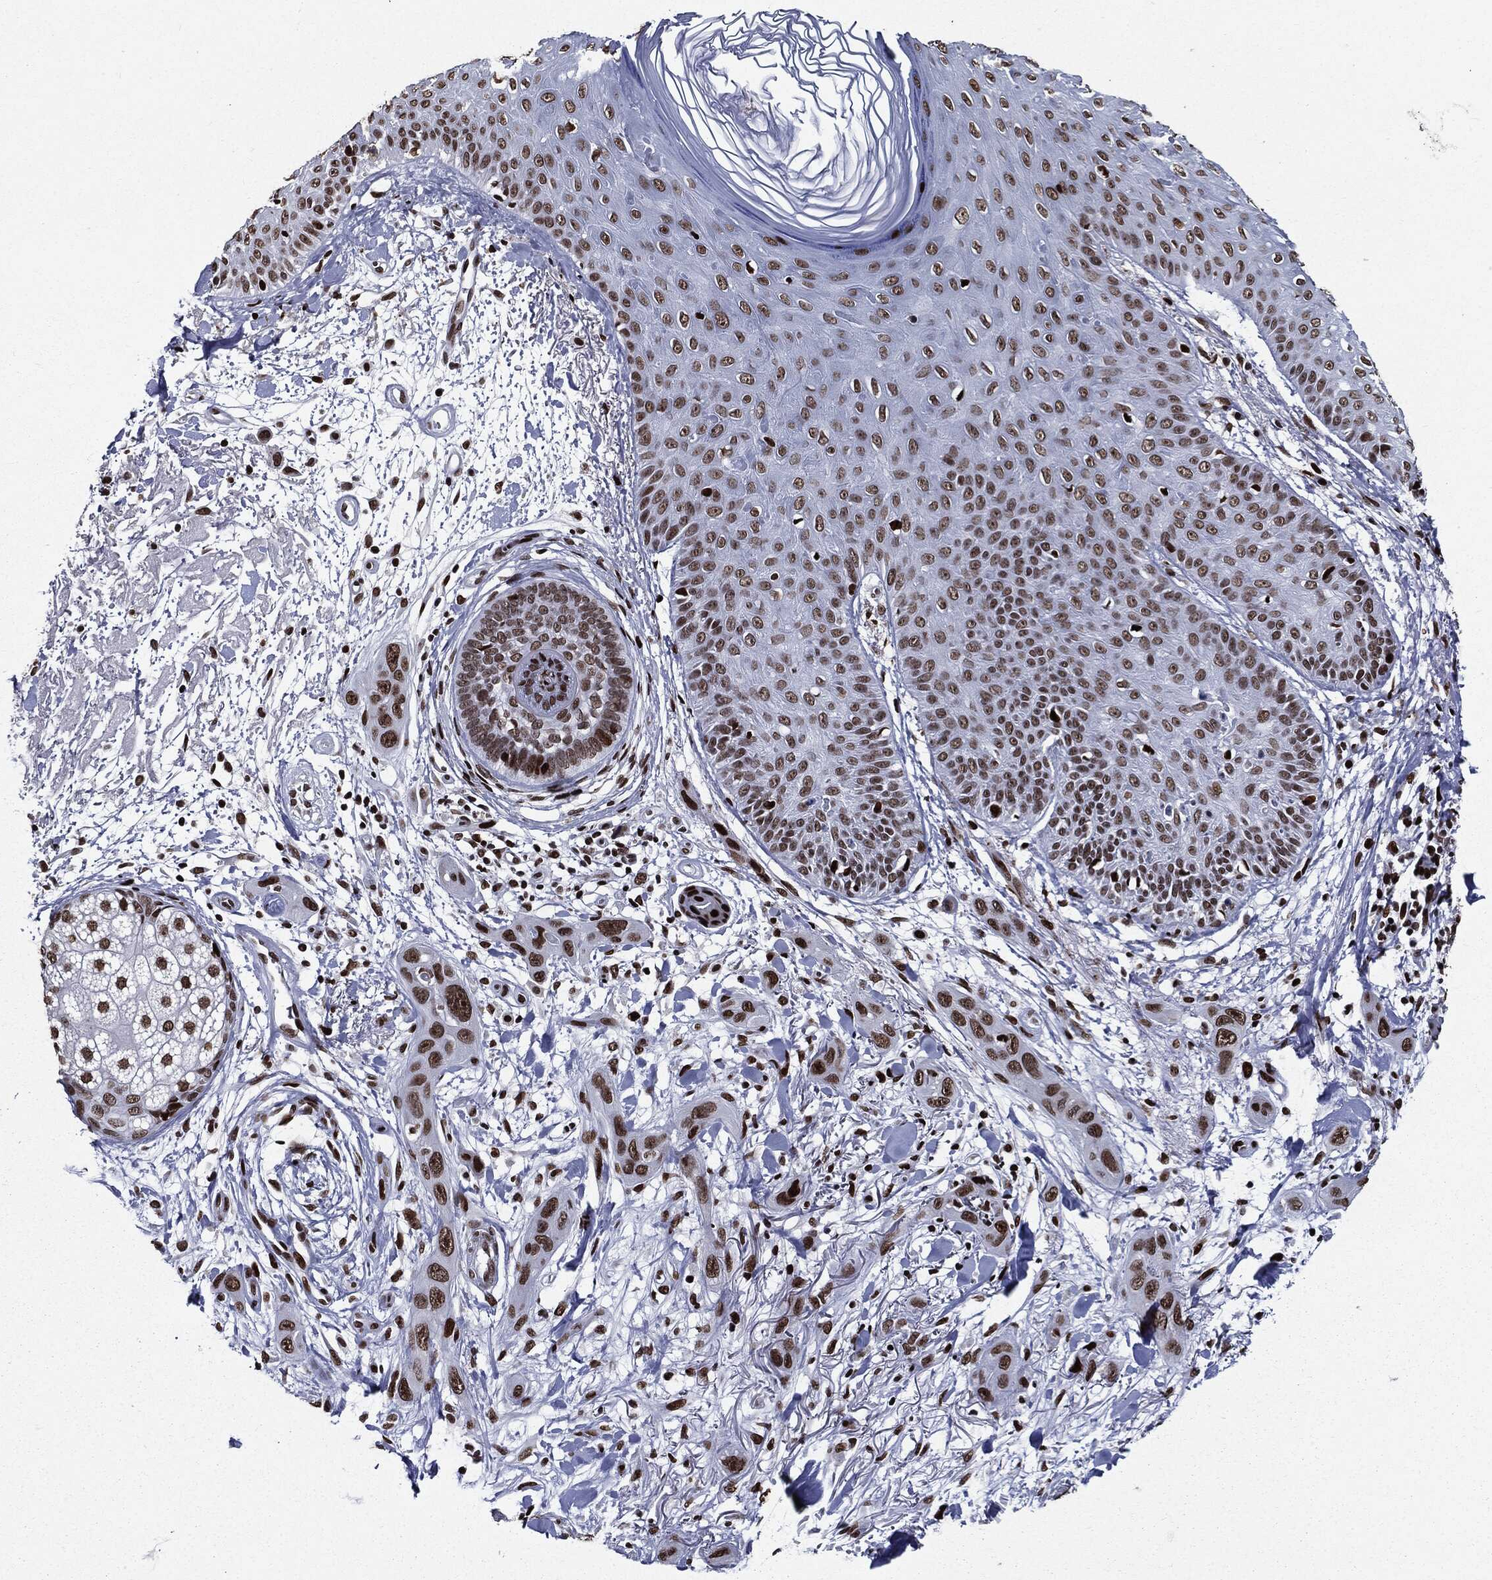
{"staining": {"intensity": "moderate", "quantity": ">75%", "location": "nuclear"}, "tissue": "skin cancer", "cell_type": "Tumor cells", "image_type": "cancer", "snomed": [{"axis": "morphology", "description": "Squamous cell carcinoma, NOS"}, {"axis": "topography", "description": "Skin"}], "caption": "About >75% of tumor cells in skin squamous cell carcinoma show moderate nuclear protein positivity as visualized by brown immunohistochemical staining.", "gene": "ZFP91", "patient": {"sex": "male", "age": 78}}